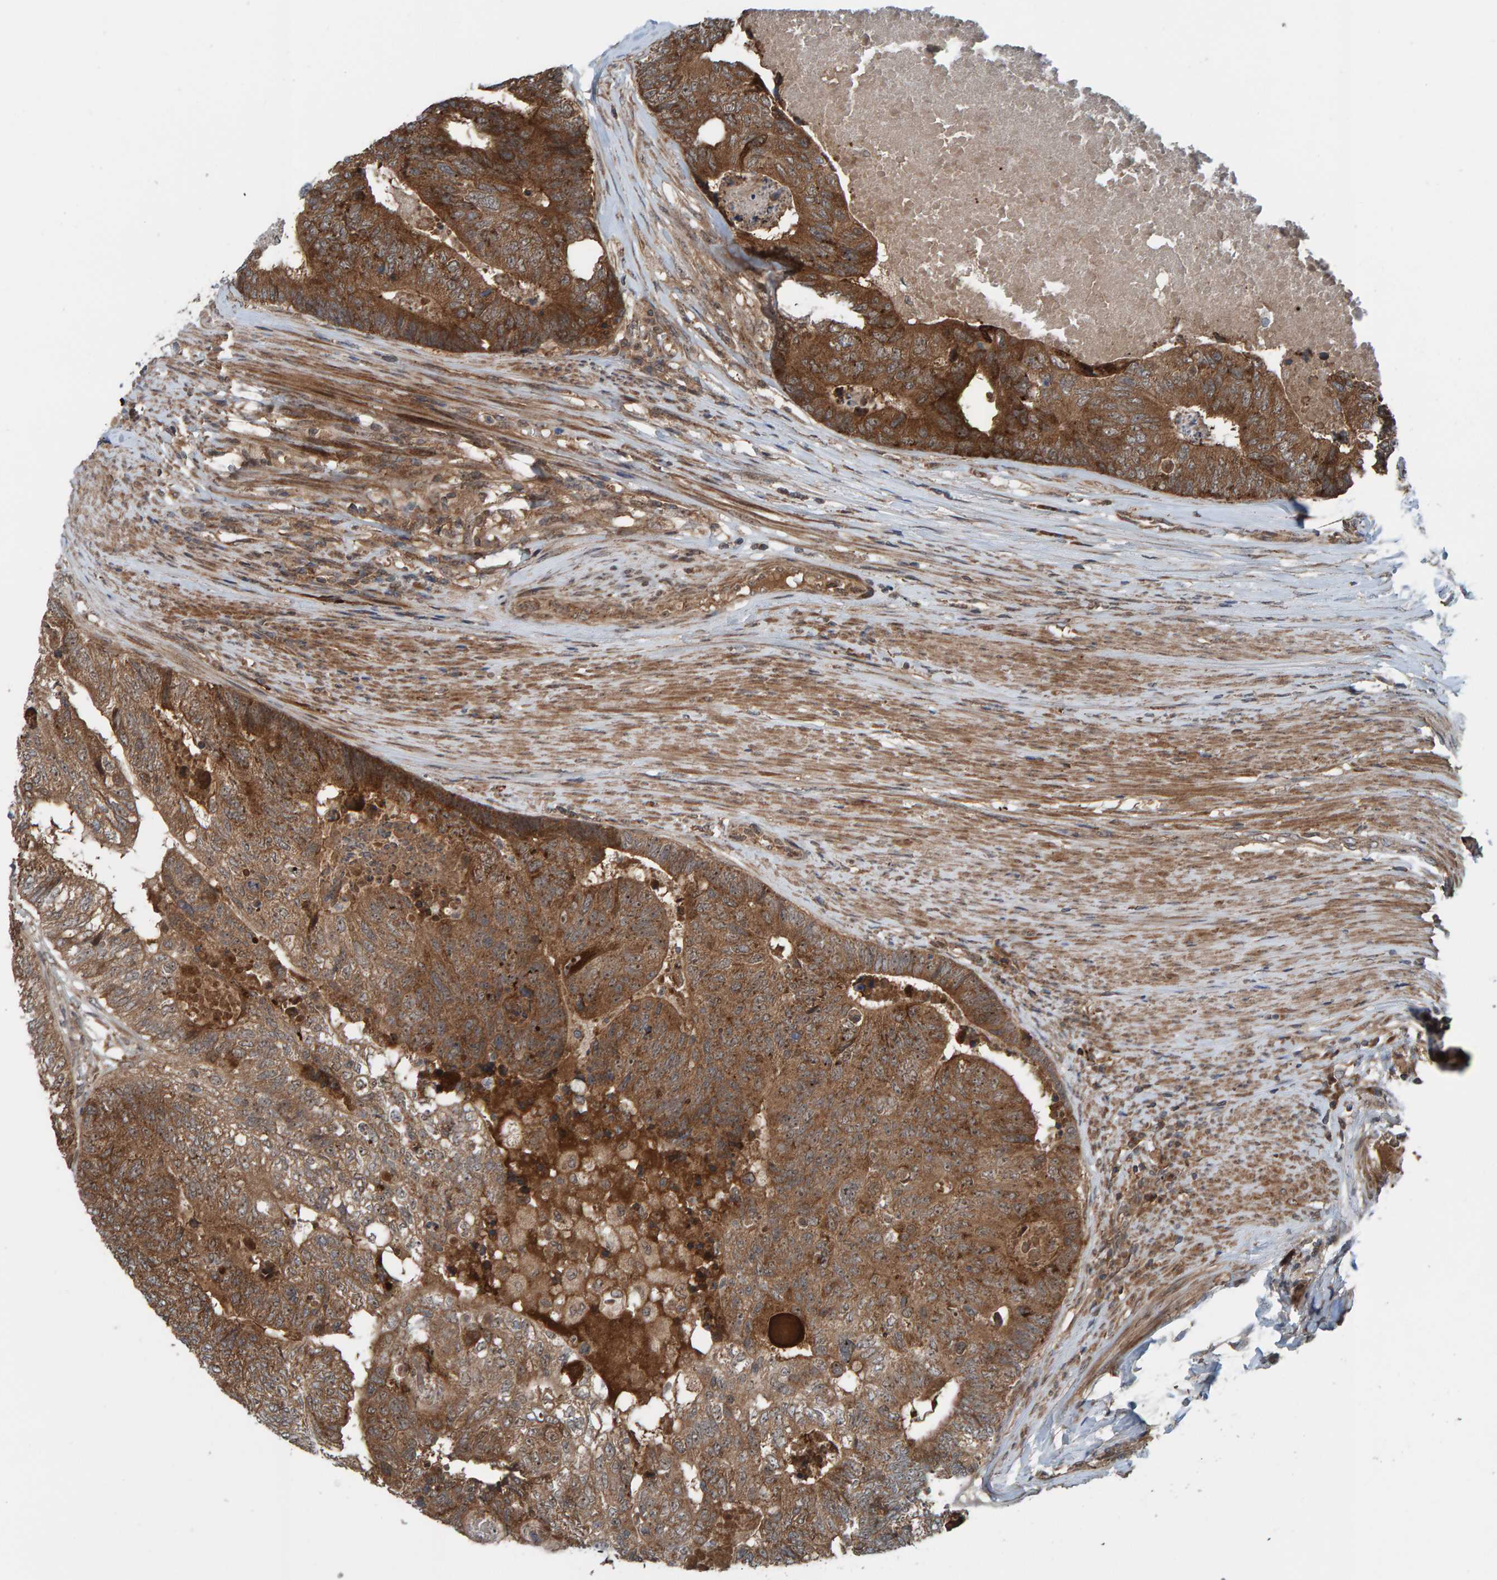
{"staining": {"intensity": "strong", "quantity": ">75%", "location": "cytoplasmic/membranous"}, "tissue": "colorectal cancer", "cell_type": "Tumor cells", "image_type": "cancer", "snomed": [{"axis": "morphology", "description": "Adenocarcinoma, NOS"}, {"axis": "topography", "description": "Colon"}], "caption": "Protein expression analysis of human colorectal cancer reveals strong cytoplasmic/membranous staining in approximately >75% of tumor cells.", "gene": "CUEDC1", "patient": {"sex": "female", "age": 67}}